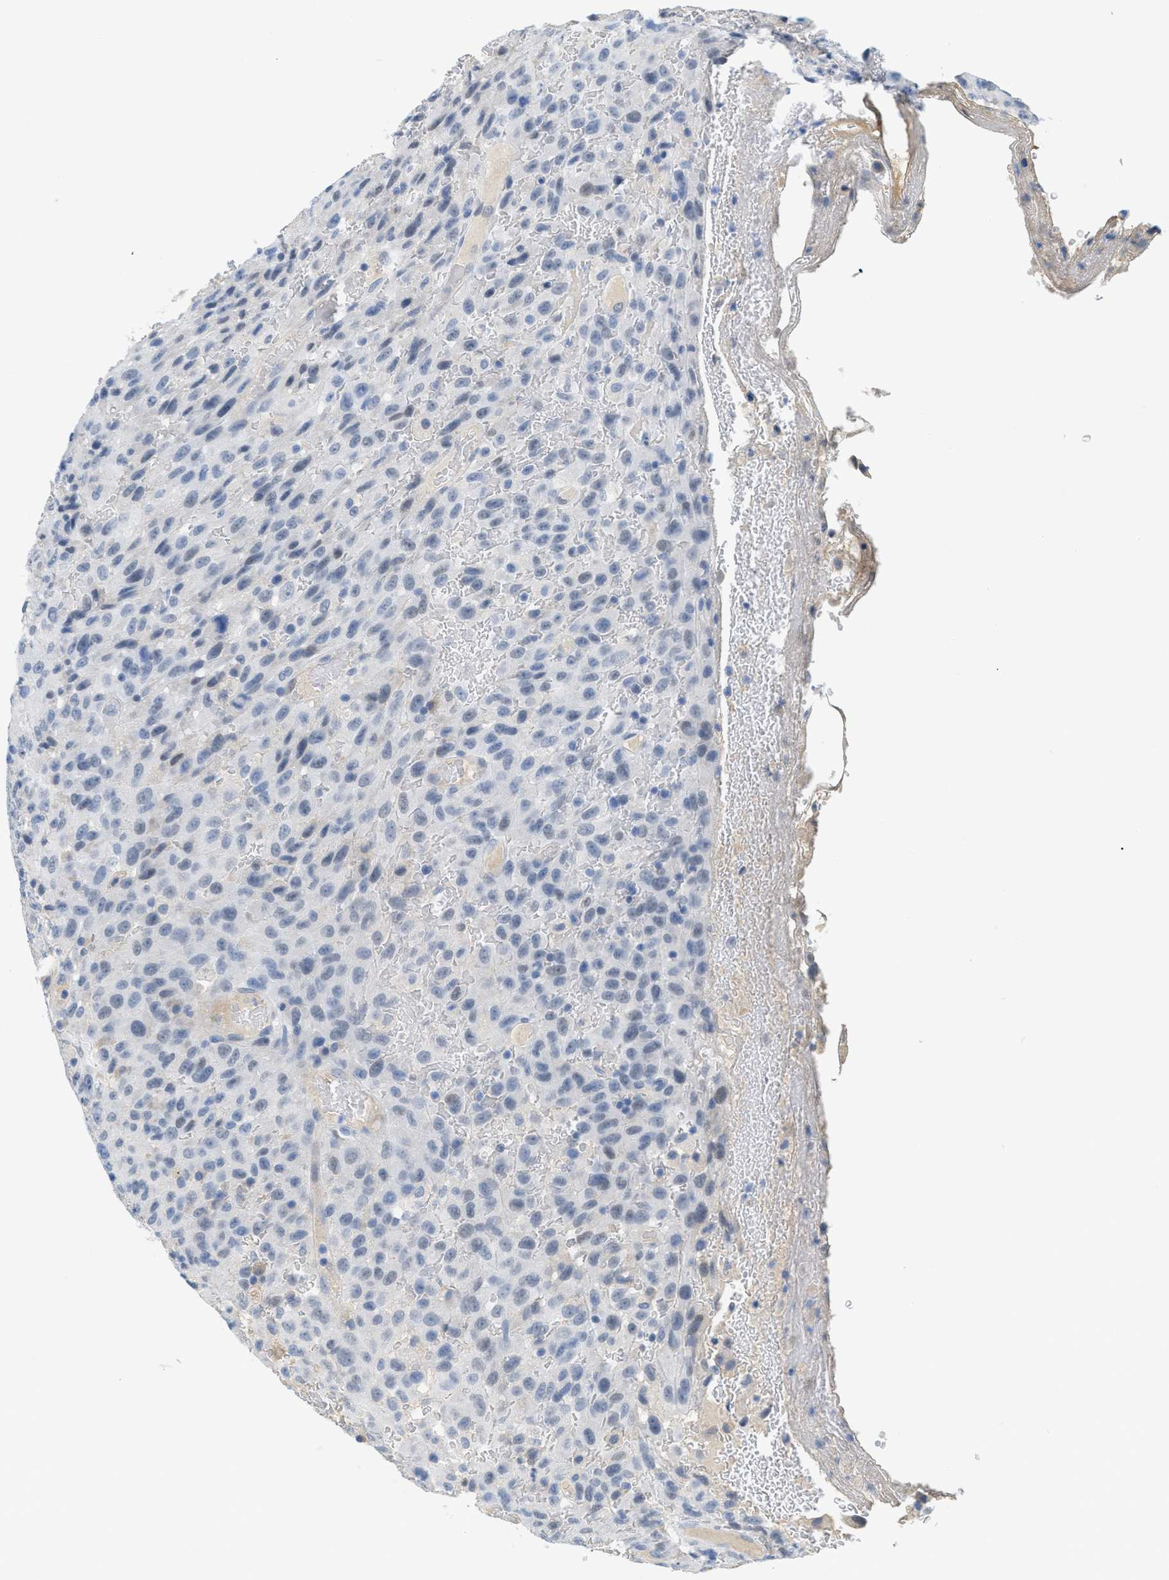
{"staining": {"intensity": "negative", "quantity": "none", "location": "none"}, "tissue": "urothelial cancer", "cell_type": "Tumor cells", "image_type": "cancer", "snomed": [{"axis": "morphology", "description": "Urothelial carcinoma, High grade"}, {"axis": "topography", "description": "Urinary bladder"}], "caption": "This photomicrograph is of urothelial cancer stained with IHC to label a protein in brown with the nuclei are counter-stained blue. There is no staining in tumor cells. (DAB immunohistochemistry (IHC), high magnification).", "gene": "HSF2", "patient": {"sex": "male", "age": 66}}